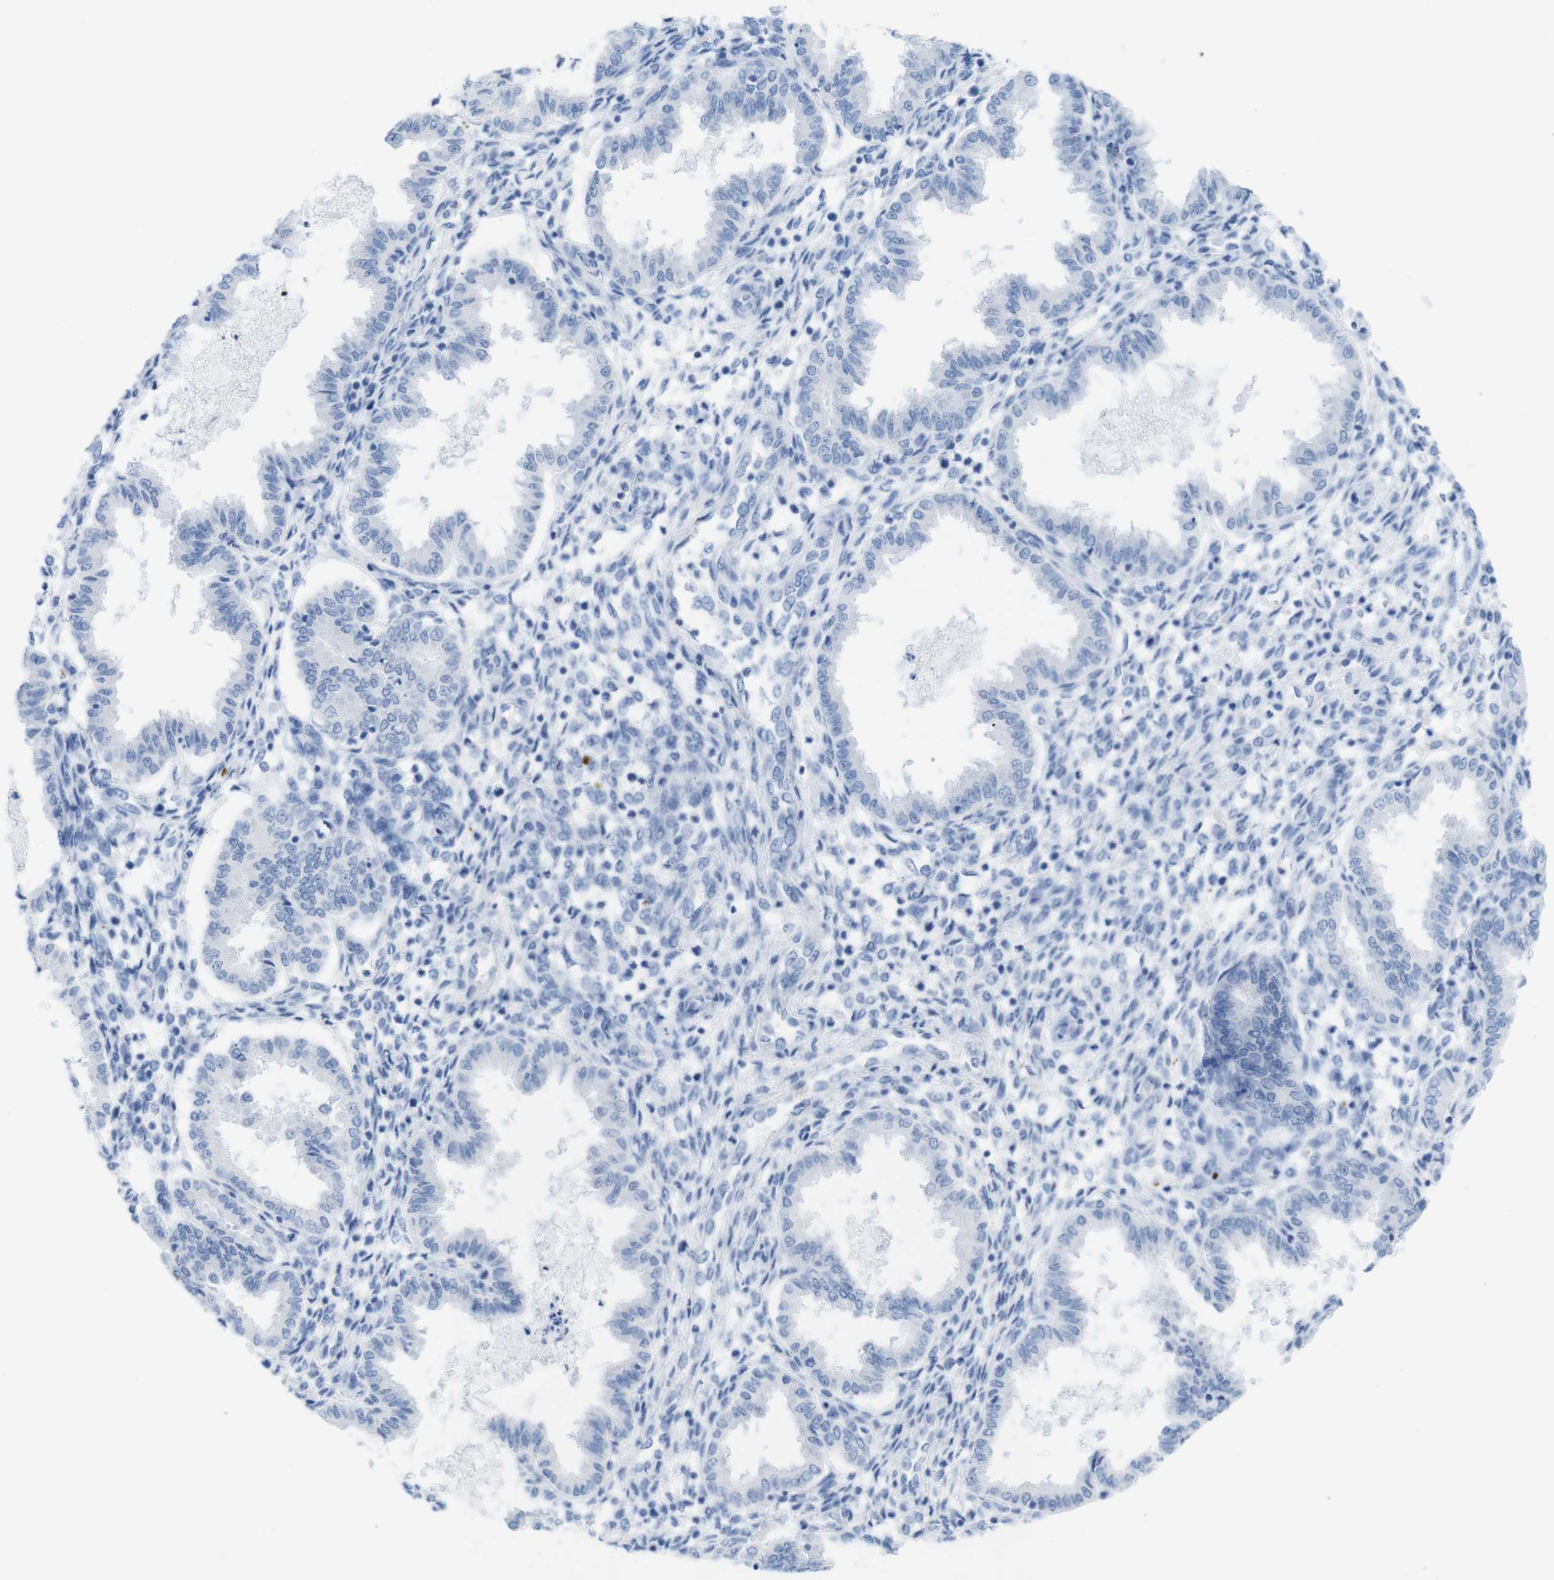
{"staining": {"intensity": "negative", "quantity": "none", "location": "none"}, "tissue": "endometrium", "cell_type": "Cells in endometrial stroma", "image_type": "normal", "snomed": [{"axis": "morphology", "description": "Normal tissue, NOS"}, {"axis": "topography", "description": "Endometrium"}], "caption": "This is a photomicrograph of IHC staining of benign endometrium, which shows no staining in cells in endometrial stroma.", "gene": "MYH7", "patient": {"sex": "female", "age": 33}}